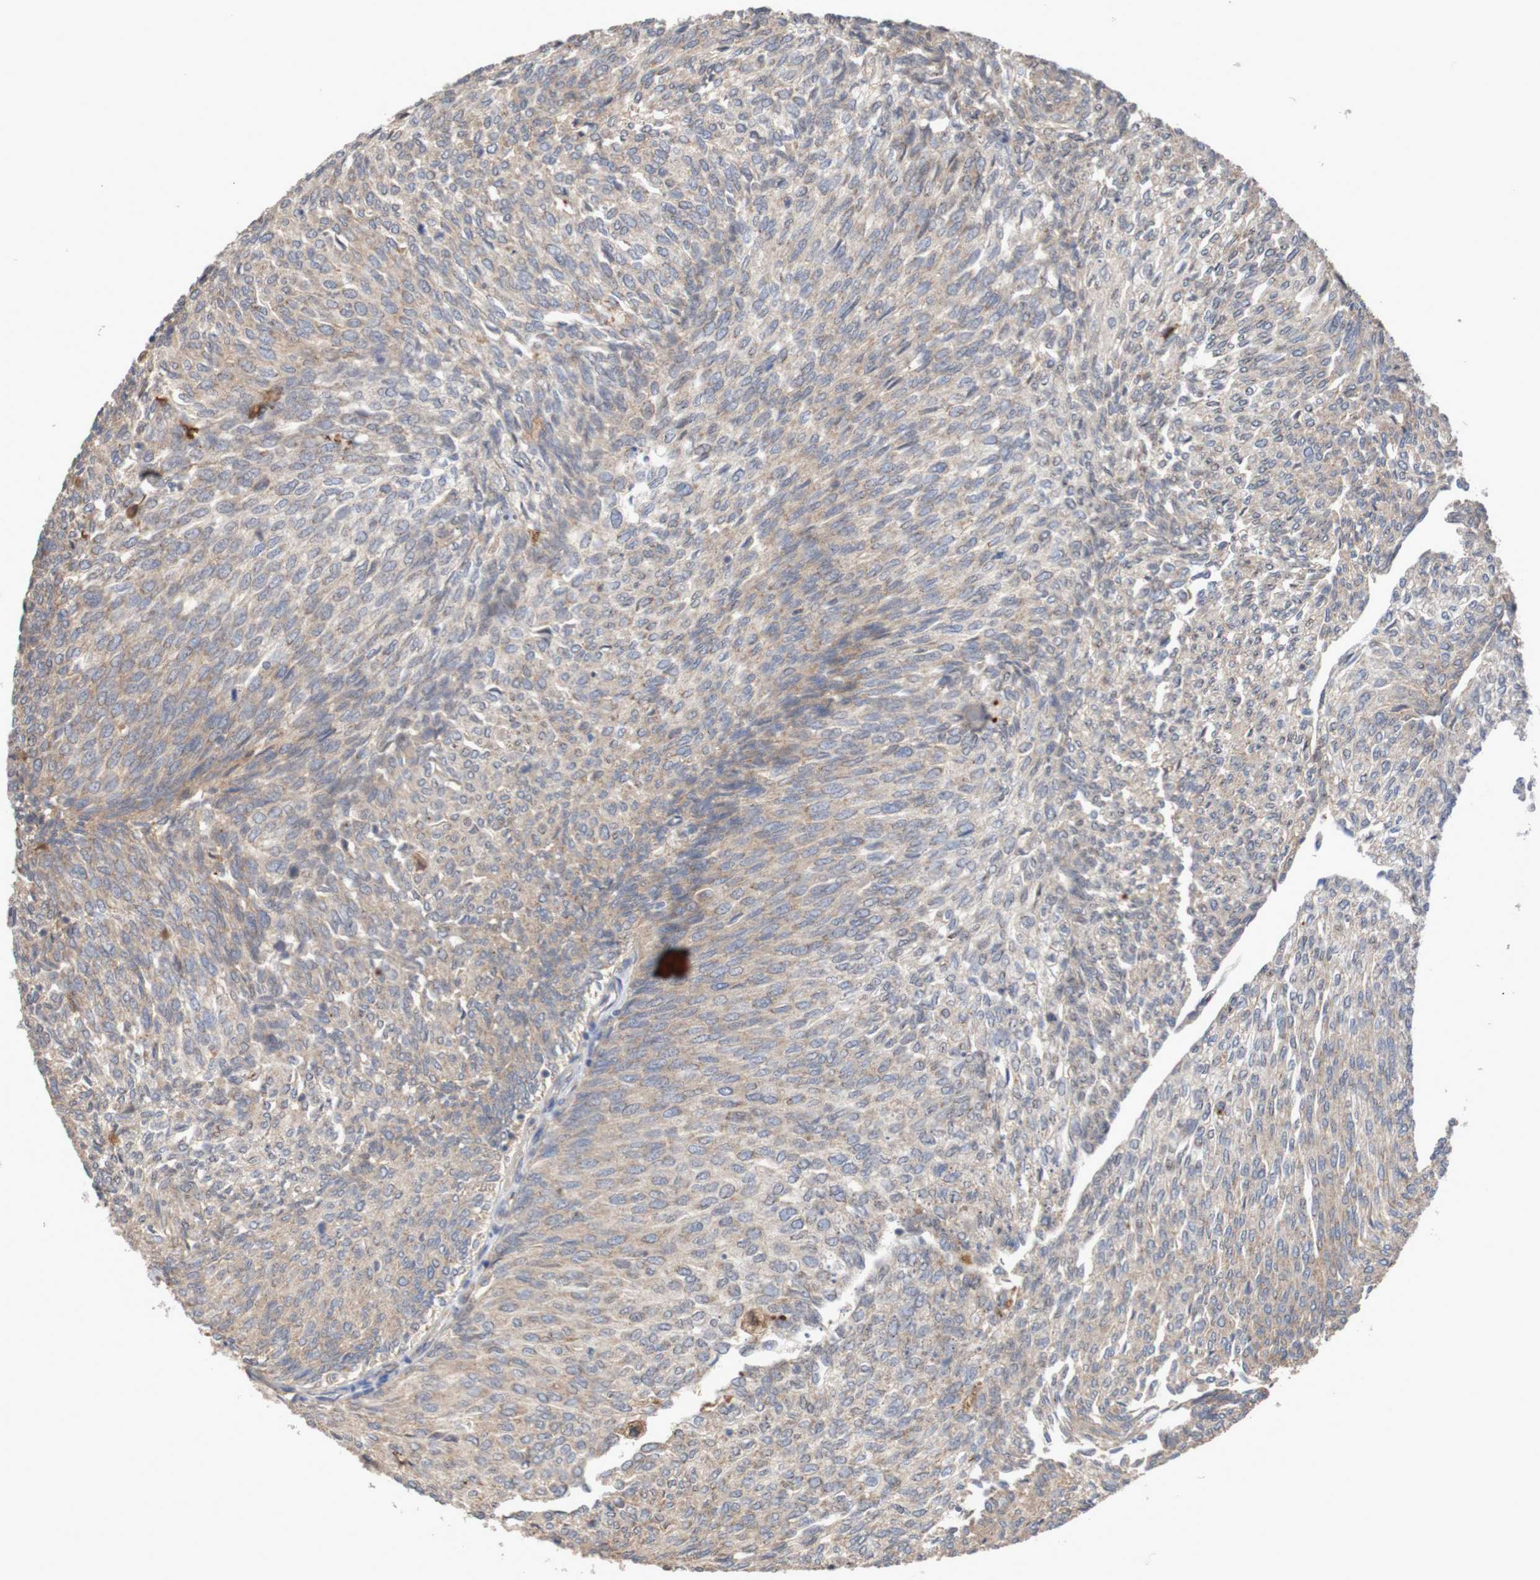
{"staining": {"intensity": "weak", "quantity": "25%-75%", "location": "cytoplasmic/membranous"}, "tissue": "urothelial cancer", "cell_type": "Tumor cells", "image_type": "cancer", "snomed": [{"axis": "morphology", "description": "Urothelial carcinoma, Low grade"}, {"axis": "topography", "description": "Urinary bladder"}], "caption": "Urothelial cancer stained for a protein (brown) demonstrates weak cytoplasmic/membranous positive positivity in about 25%-75% of tumor cells.", "gene": "PHYH", "patient": {"sex": "female", "age": 79}}